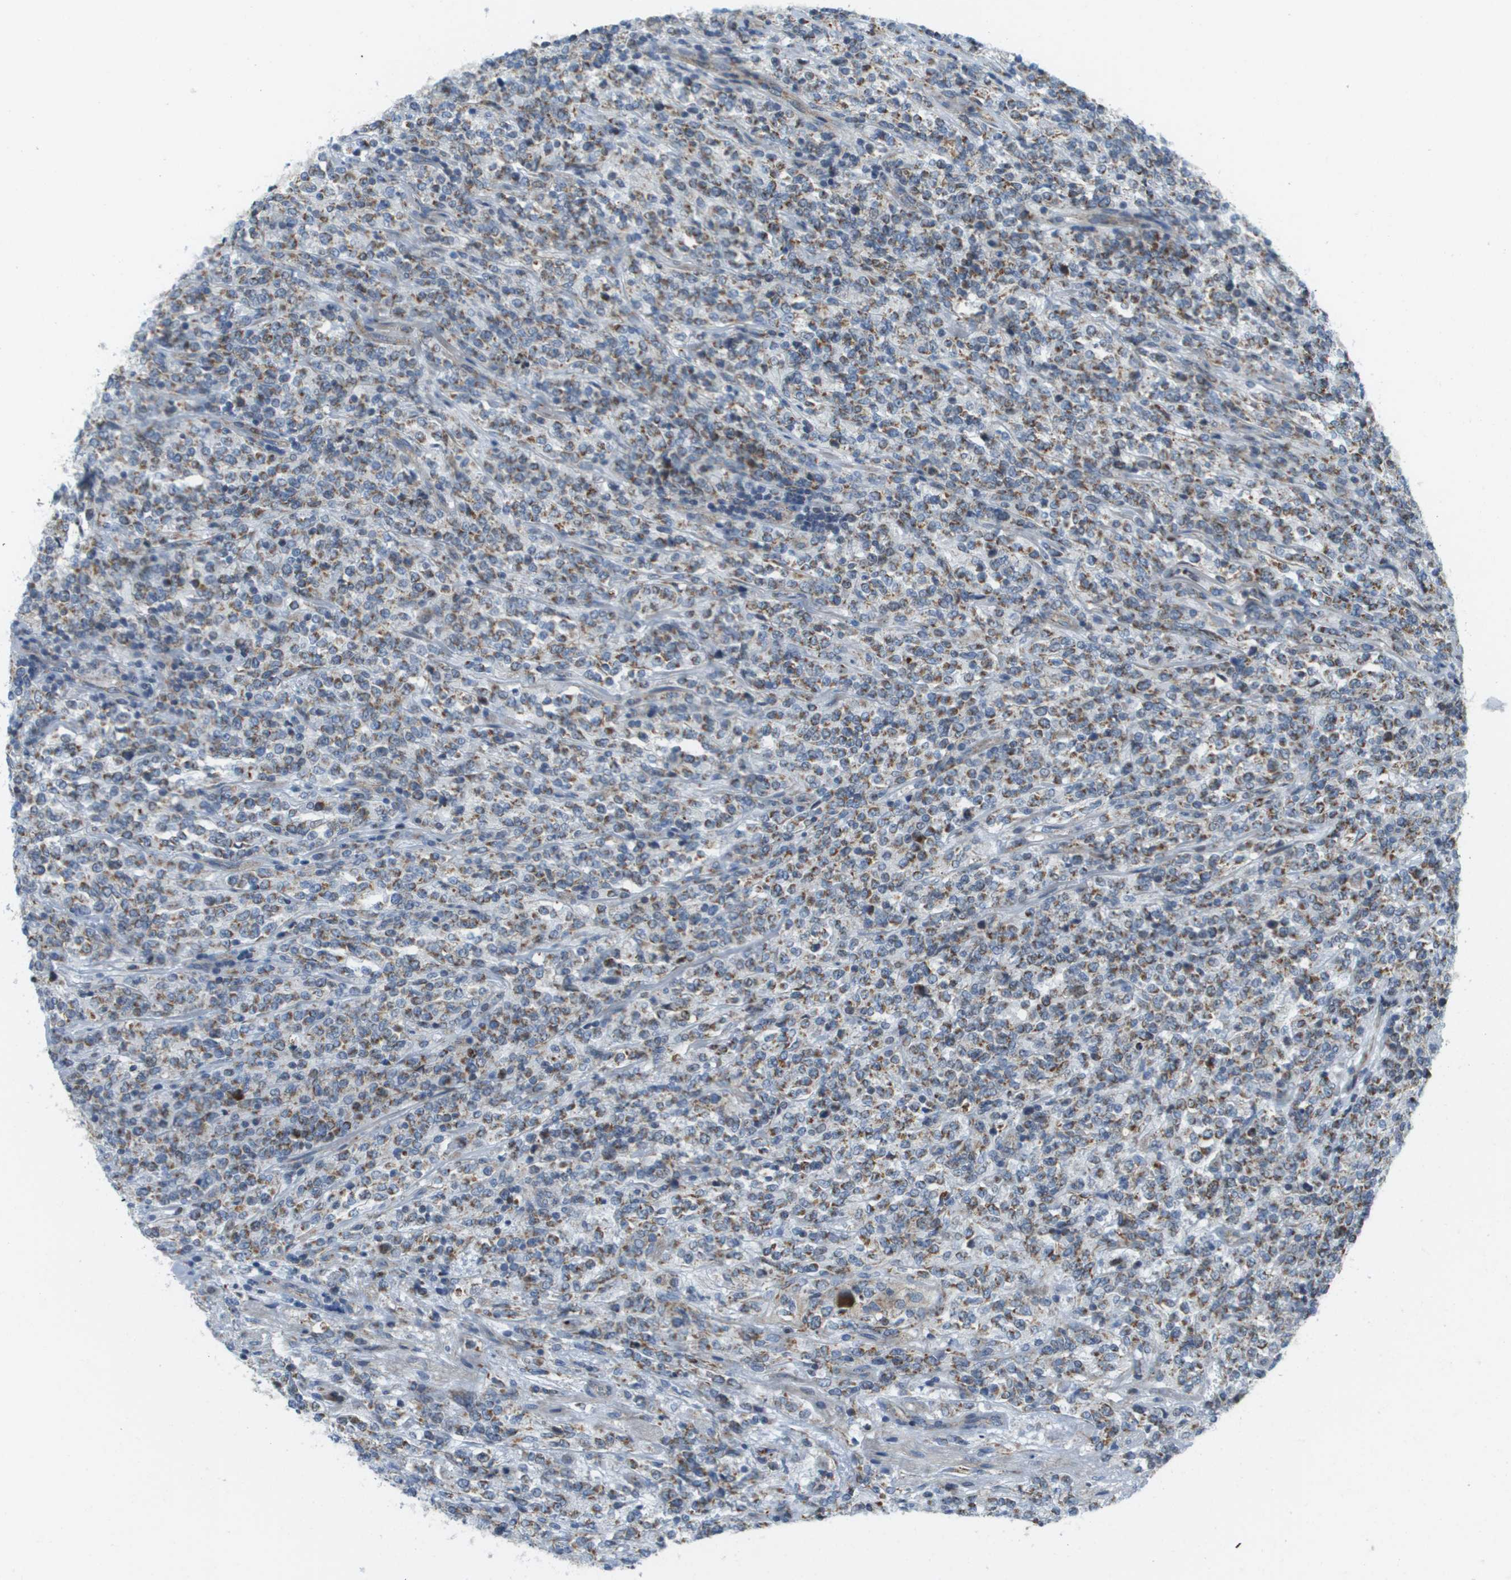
{"staining": {"intensity": "weak", "quantity": "25%-75%", "location": "cytoplasmic/membranous"}, "tissue": "lymphoma", "cell_type": "Tumor cells", "image_type": "cancer", "snomed": [{"axis": "morphology", "description": "Malignant lymphoma, non-Hodgkin's type, High grade"}, {"axis": "topography", "description": "Soft tissue"}], "caption": "Protein analysis of malignant lymphoma, non-Hodgkin's type (high-grade) tissue exhibits weak cytoplasmic/membranous expression in about 25%-75% of tumor cells.", "gene": "KRT23", "patient": {"sex": "male", "age": 18}}